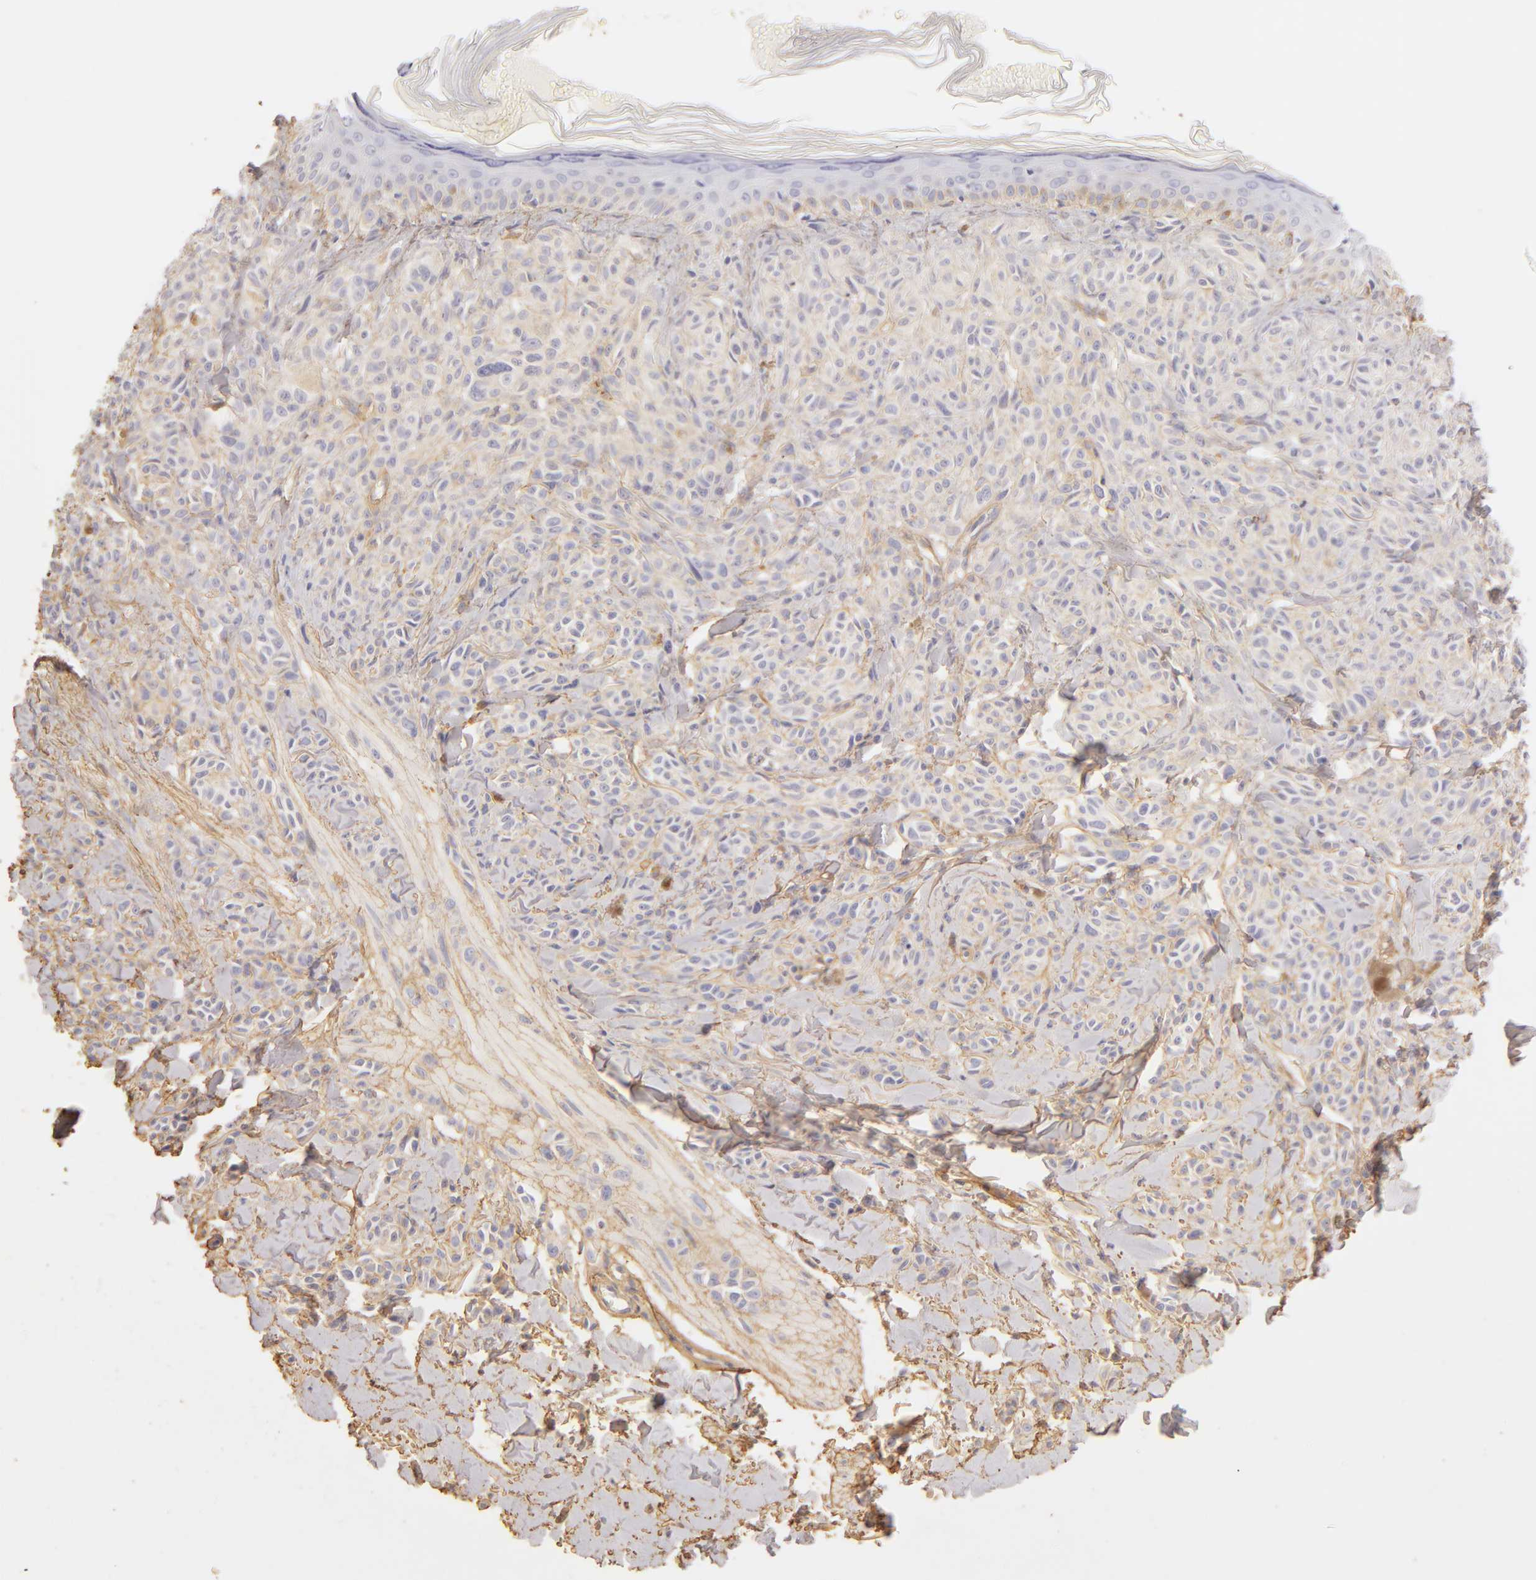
{"staining": {"intensity": "weak", "quantity": "<25%", "location": "cytoplasmic/membranous"}, "tissue": "melanoma", "cell_type": "Tumor cells", "image_type": "cancer", "snomed": [{"axis": "morphology", "description": "Malignant melanoma, NOS"}, {"axis": "topography", "description": "Skin"}], "caption": "This photomicrograph is of melanoma stained with immunohistochemistry (IHC) to label a protein in brown with the nuclei are counter-stained blue. There is no expression in tumor cells.", "gene": "COL4A1", "patient": {"sex": "female", "age": 73}}